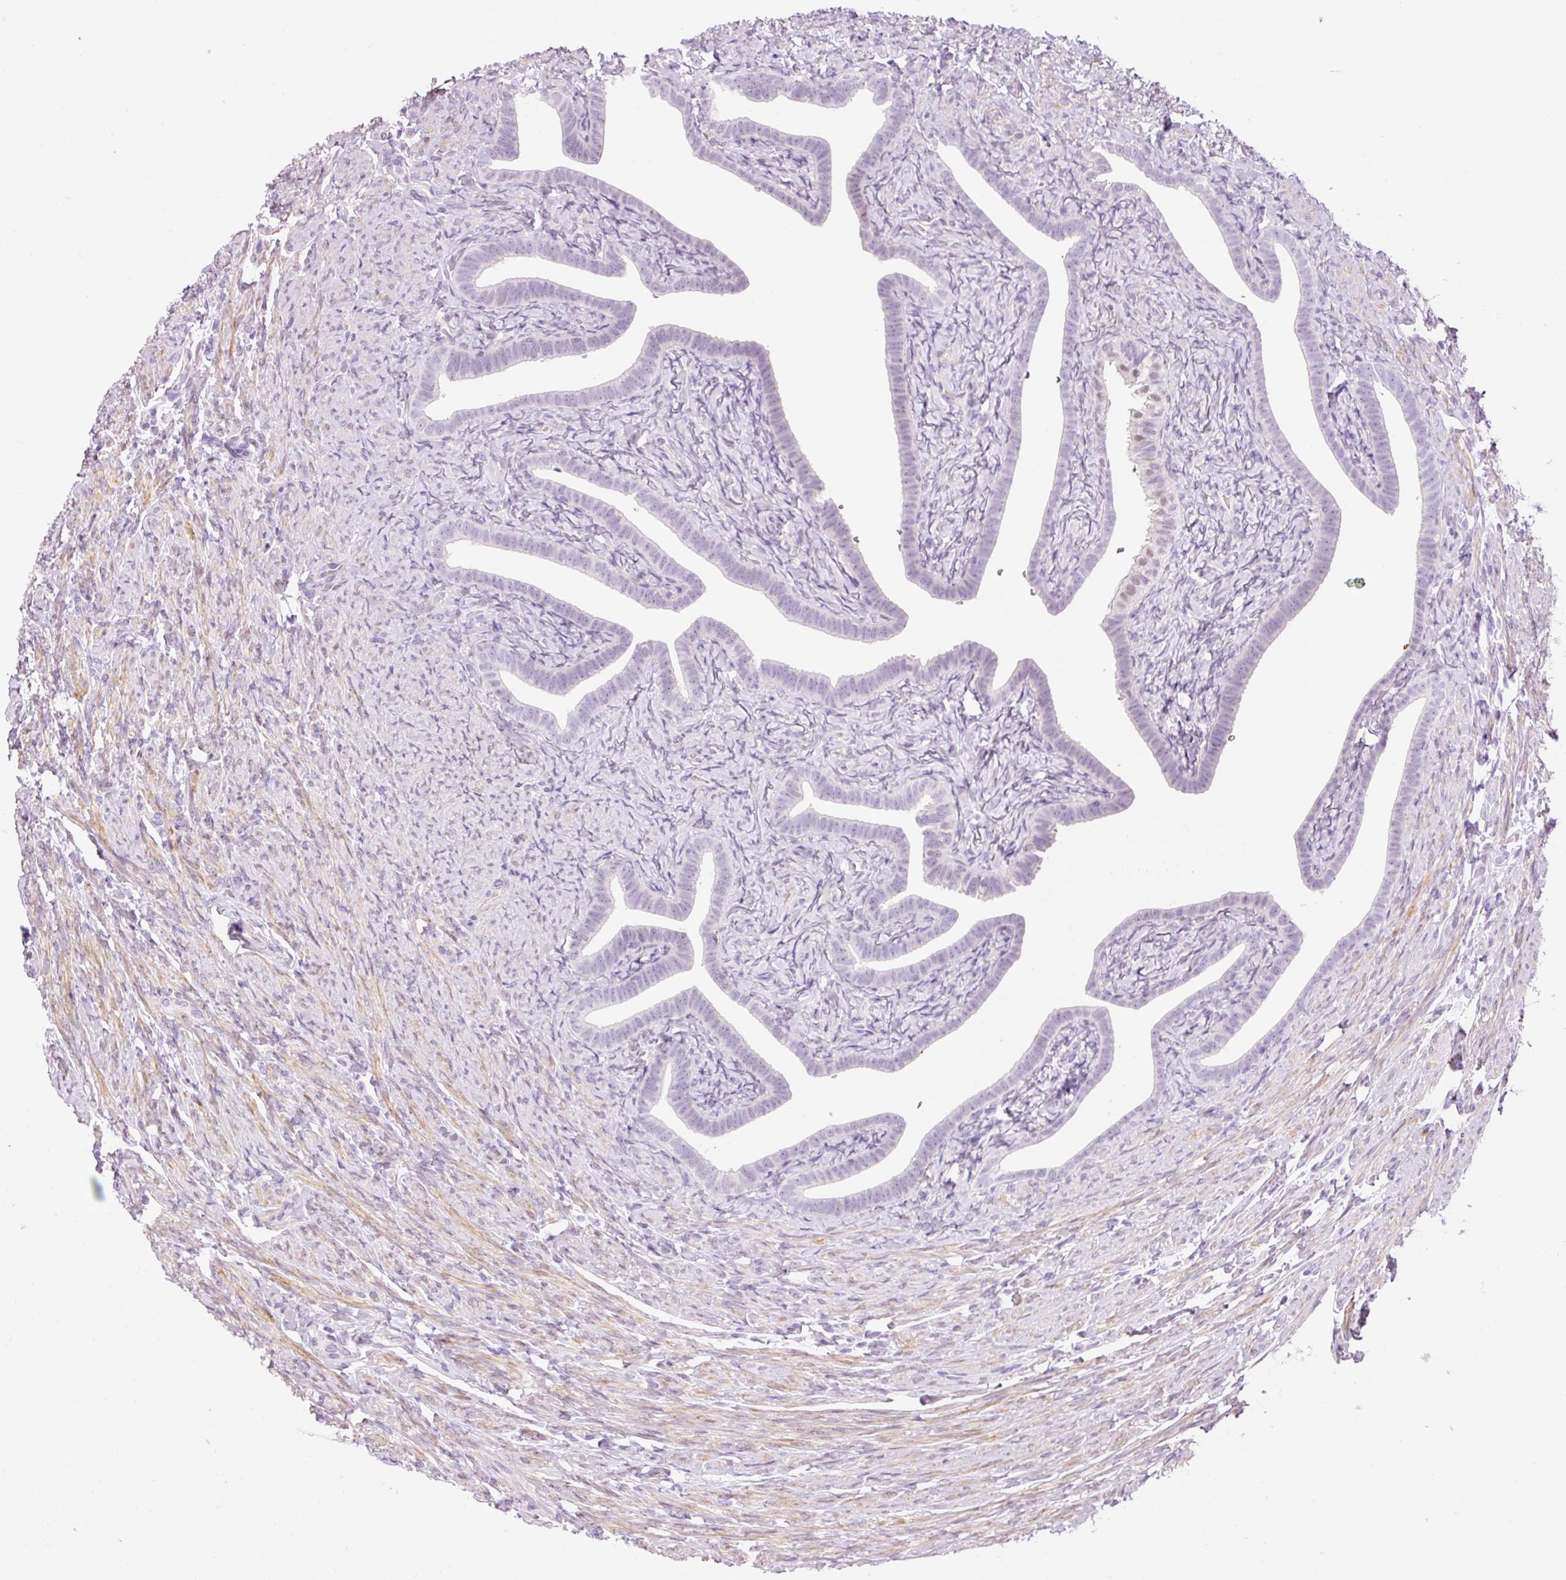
{"staining": {"intensity": "negative", "quantity": "none", "location": "none"}, "tissue": "fallopian tube", "cell_type": "Glandular cells", "image_type": "normal", "snomed": [{"axis": "morphology", "description": "Normal tissue, NOS"}, {"axis": "topography", "description": "Fallopian tube"}], "caption": "The image reveals no staining of glandular cells in normal fallopian tube.", "gene": "HNF1A", "patient": {"sex": "female", "age": 69}}